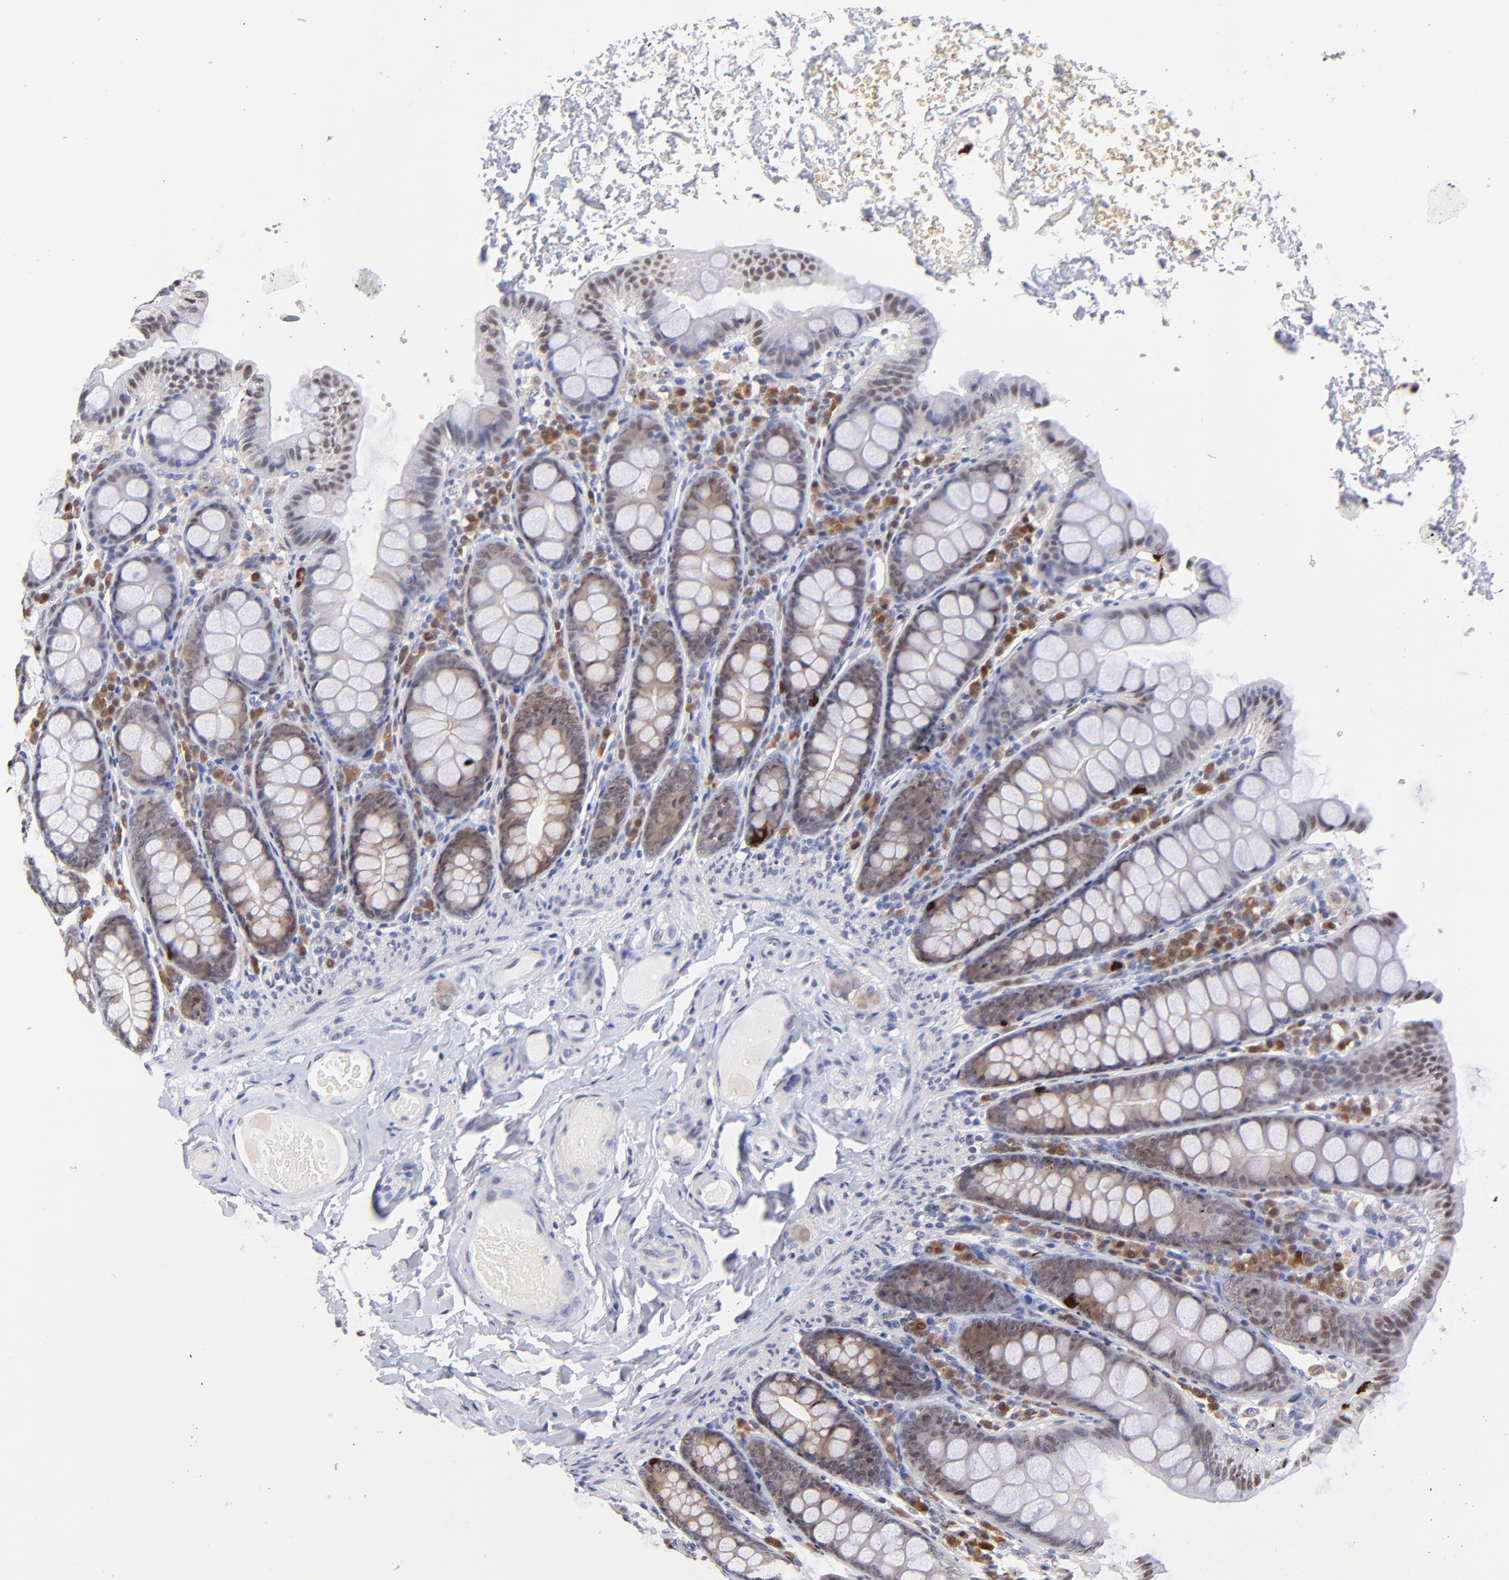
{"staining": {"intensity": "negative", "quantity": "none", "location": "none"}, "tissue": "colon", "cell_type": "Endothelial cells", "image_type": "normal", "snomed": [{"axis": "morphology", "description": "Normal tissue, NOS"}, {"axis": "topography", "description": "Colon"}], "caption": "Immunohistochemical staining of normal colon reveals no significant expression in endothelial cells. The staining was performed using DAB to visualize the protein expression in brown, while the nuclei were stained in blue with hematoxylin (Magnification: 20x).", "gene": "ZNF155", "patient": {"sex": "female", "age": 61}}